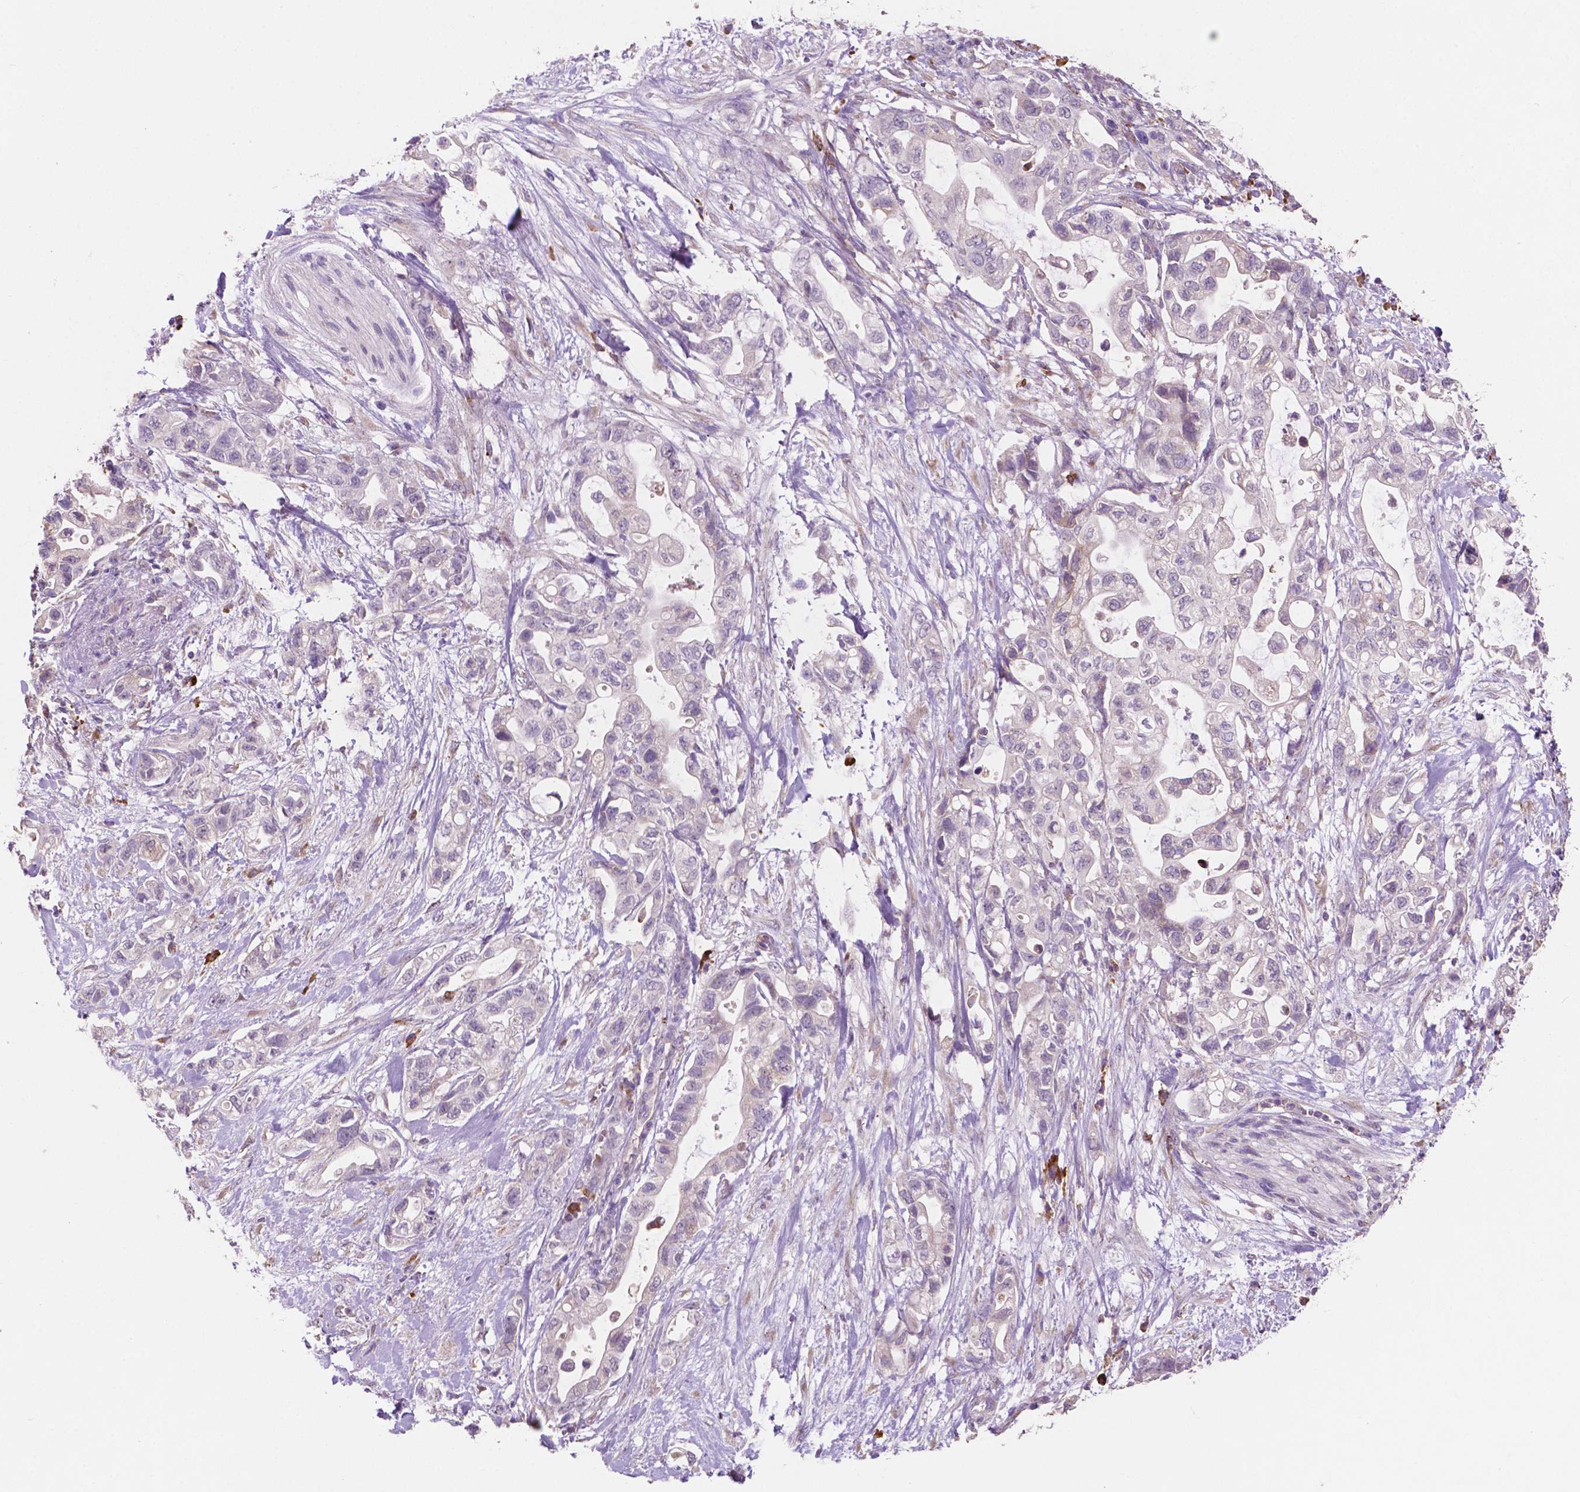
{"staining": {"intensity": "negative", "quantity": "none", "location": "none"}, "tissue": "pancreatic cancer", "cell_type": "Tumor cells", "image_type": "cancer", "snomed": [{"axis": "morphology", "description": "Adenocarcinoma, NOS"}, {"axis": "topography", "description": "Pancreas"}], "caption": "This photomicrograph is of pancreatic cancer stained with IHC to label a protein in brown with the nuclei are counter-stained blue. There is no staining in tumor cells.", "gene": "LRP1B", "patient": {"sex": "female", "age": 72}}